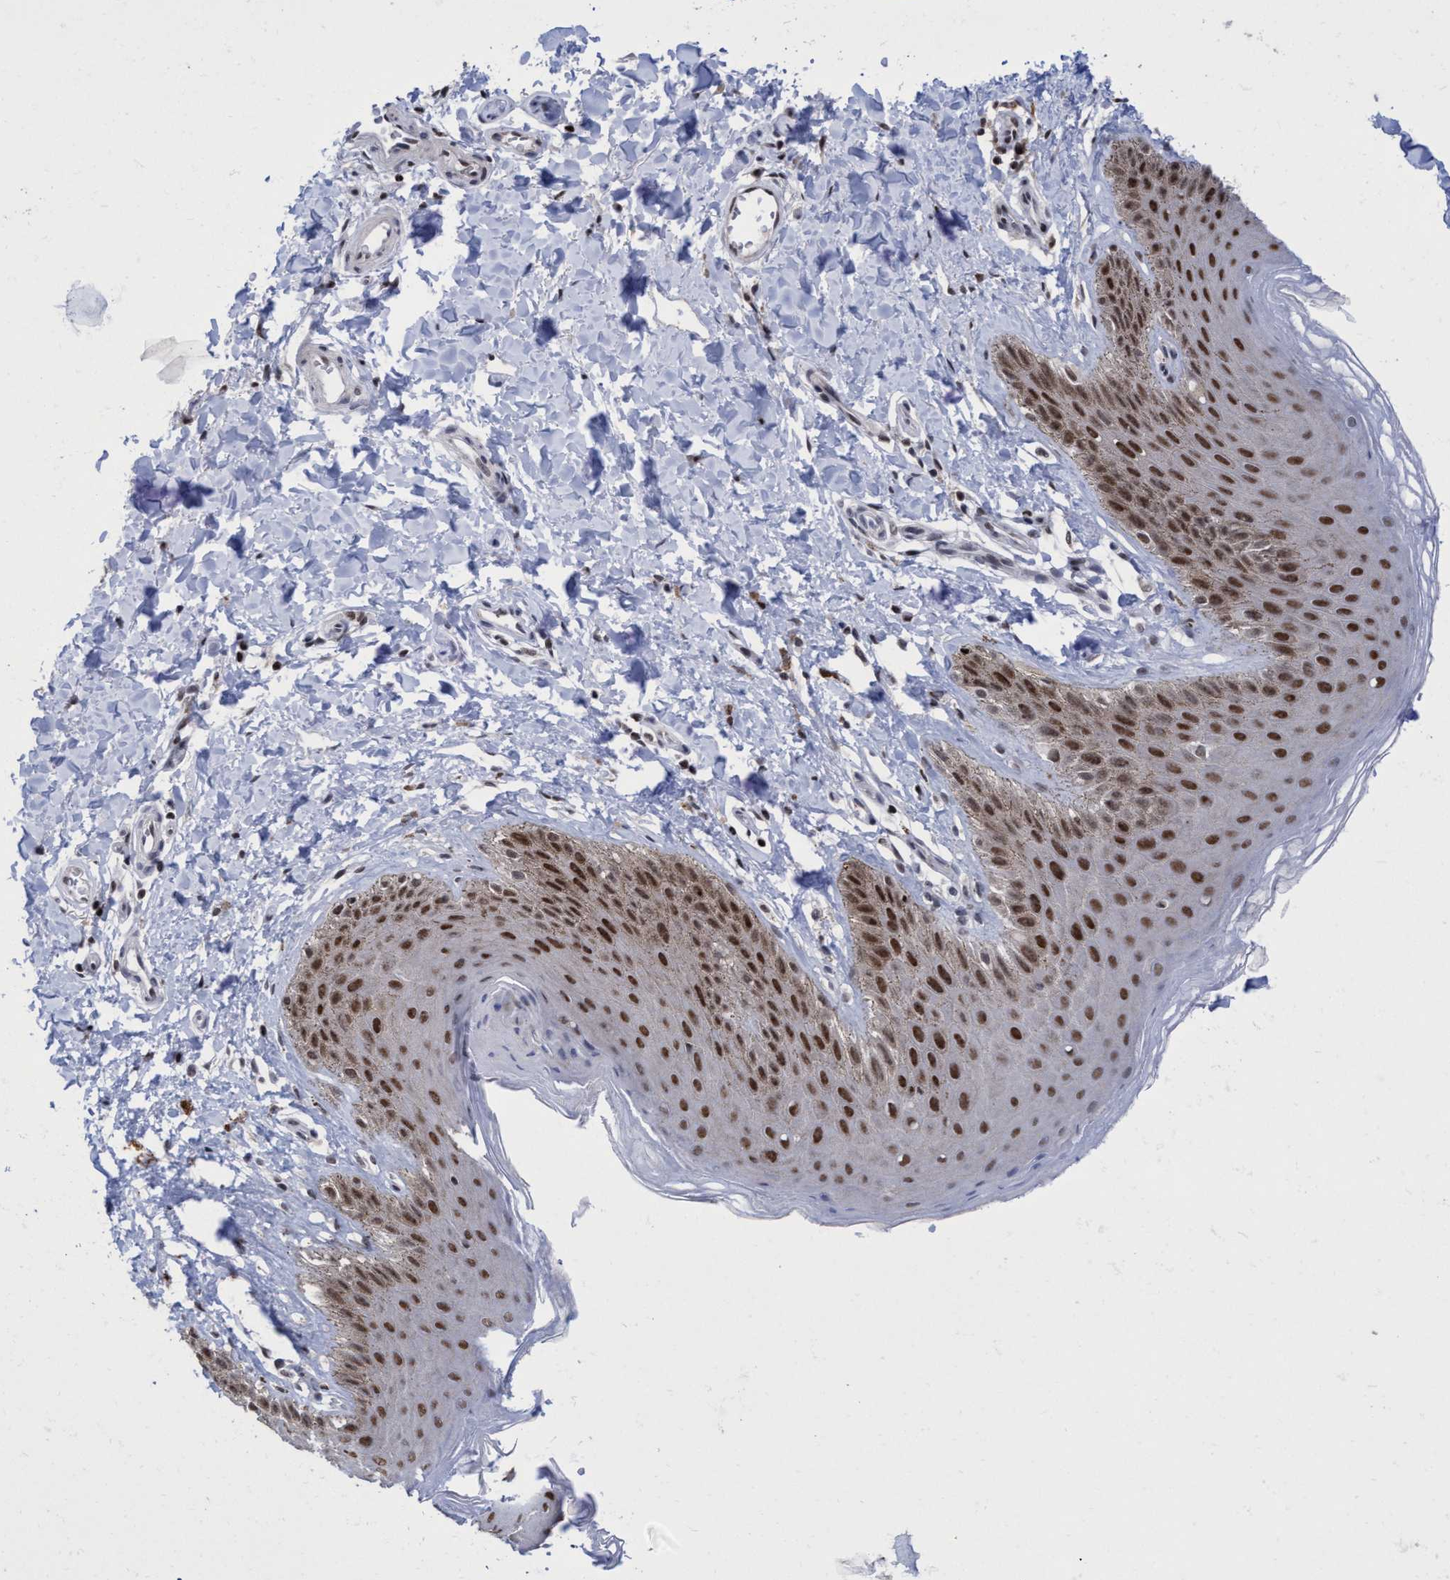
{"staining": {"intensity": "moderate", "quantity": ">75%", "location": "nuclear"}, "tissue": "skin", "cell_type": "Epidermal cells", "image_type": "normal", "snomed": [{"axis": "morphology", "description": "Normal tissue, NOS"}, {"axis": "topography", "description": "Anal"}, {"axis": "topography", "description": "Peripheral nerve tissue"}], "caption": "Moderate nuclear expression is appreciated in approximately >75% of epidermal cells in normal skin.", "gene": "C9orf78", "patient": {"sex": "male", "age": 44}}